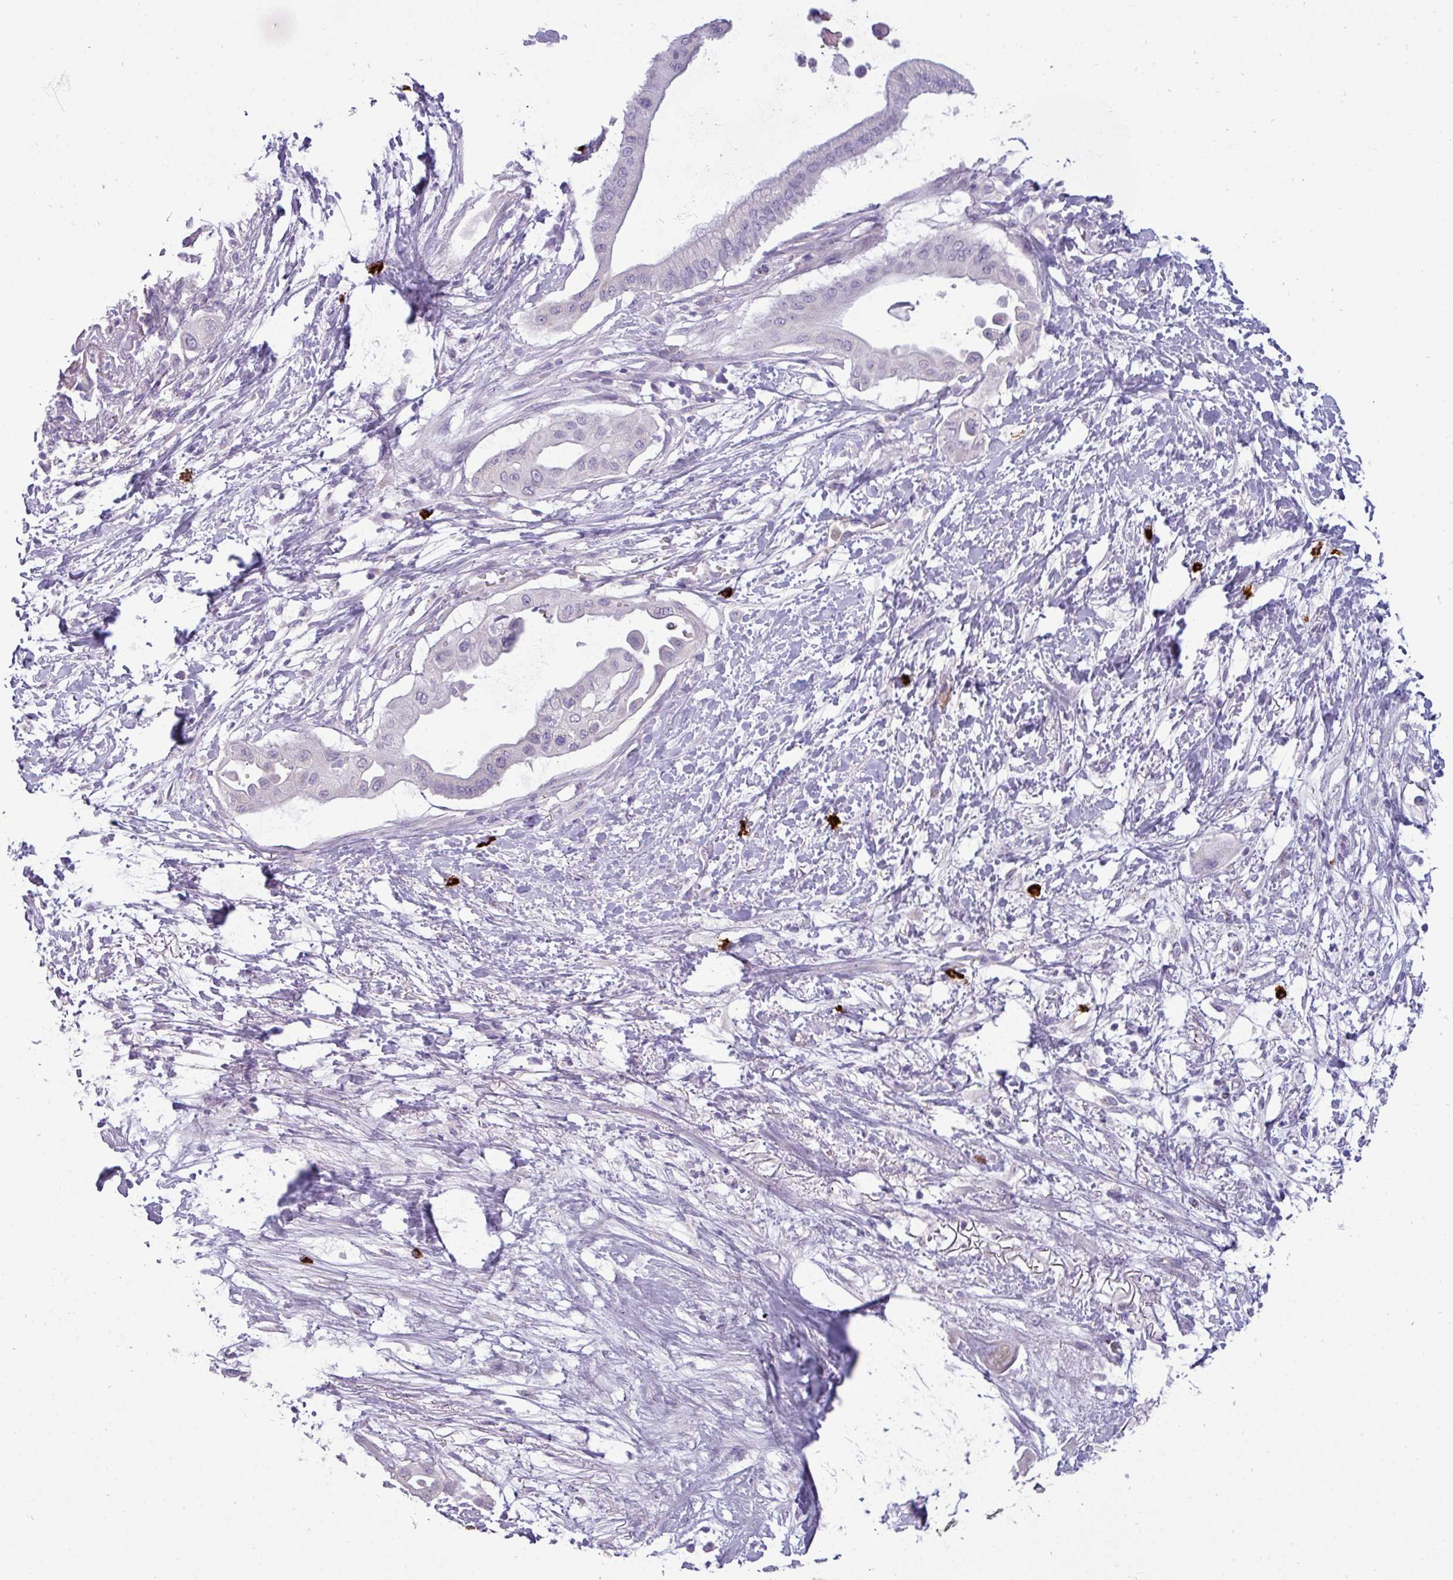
{"staining": {"intensity": "negative", "quantity": "none", "location": "none"}, "tissue": "pancreatic cancer", "cell_type": "Tumor cells", "image_type": "cancer", "snomed": [{"axis": "morphology", "description": "Adenocarcinoma, NOS"}, {"axis": "topography", "description": "Pancreas"}], "caption": "This is an immunohistochemistry histopathology image of human pancreatic cancer. There is no expression in tumor cells.", "gene": "TRIM39", "patient": {"sex": "male", "age": 68}}